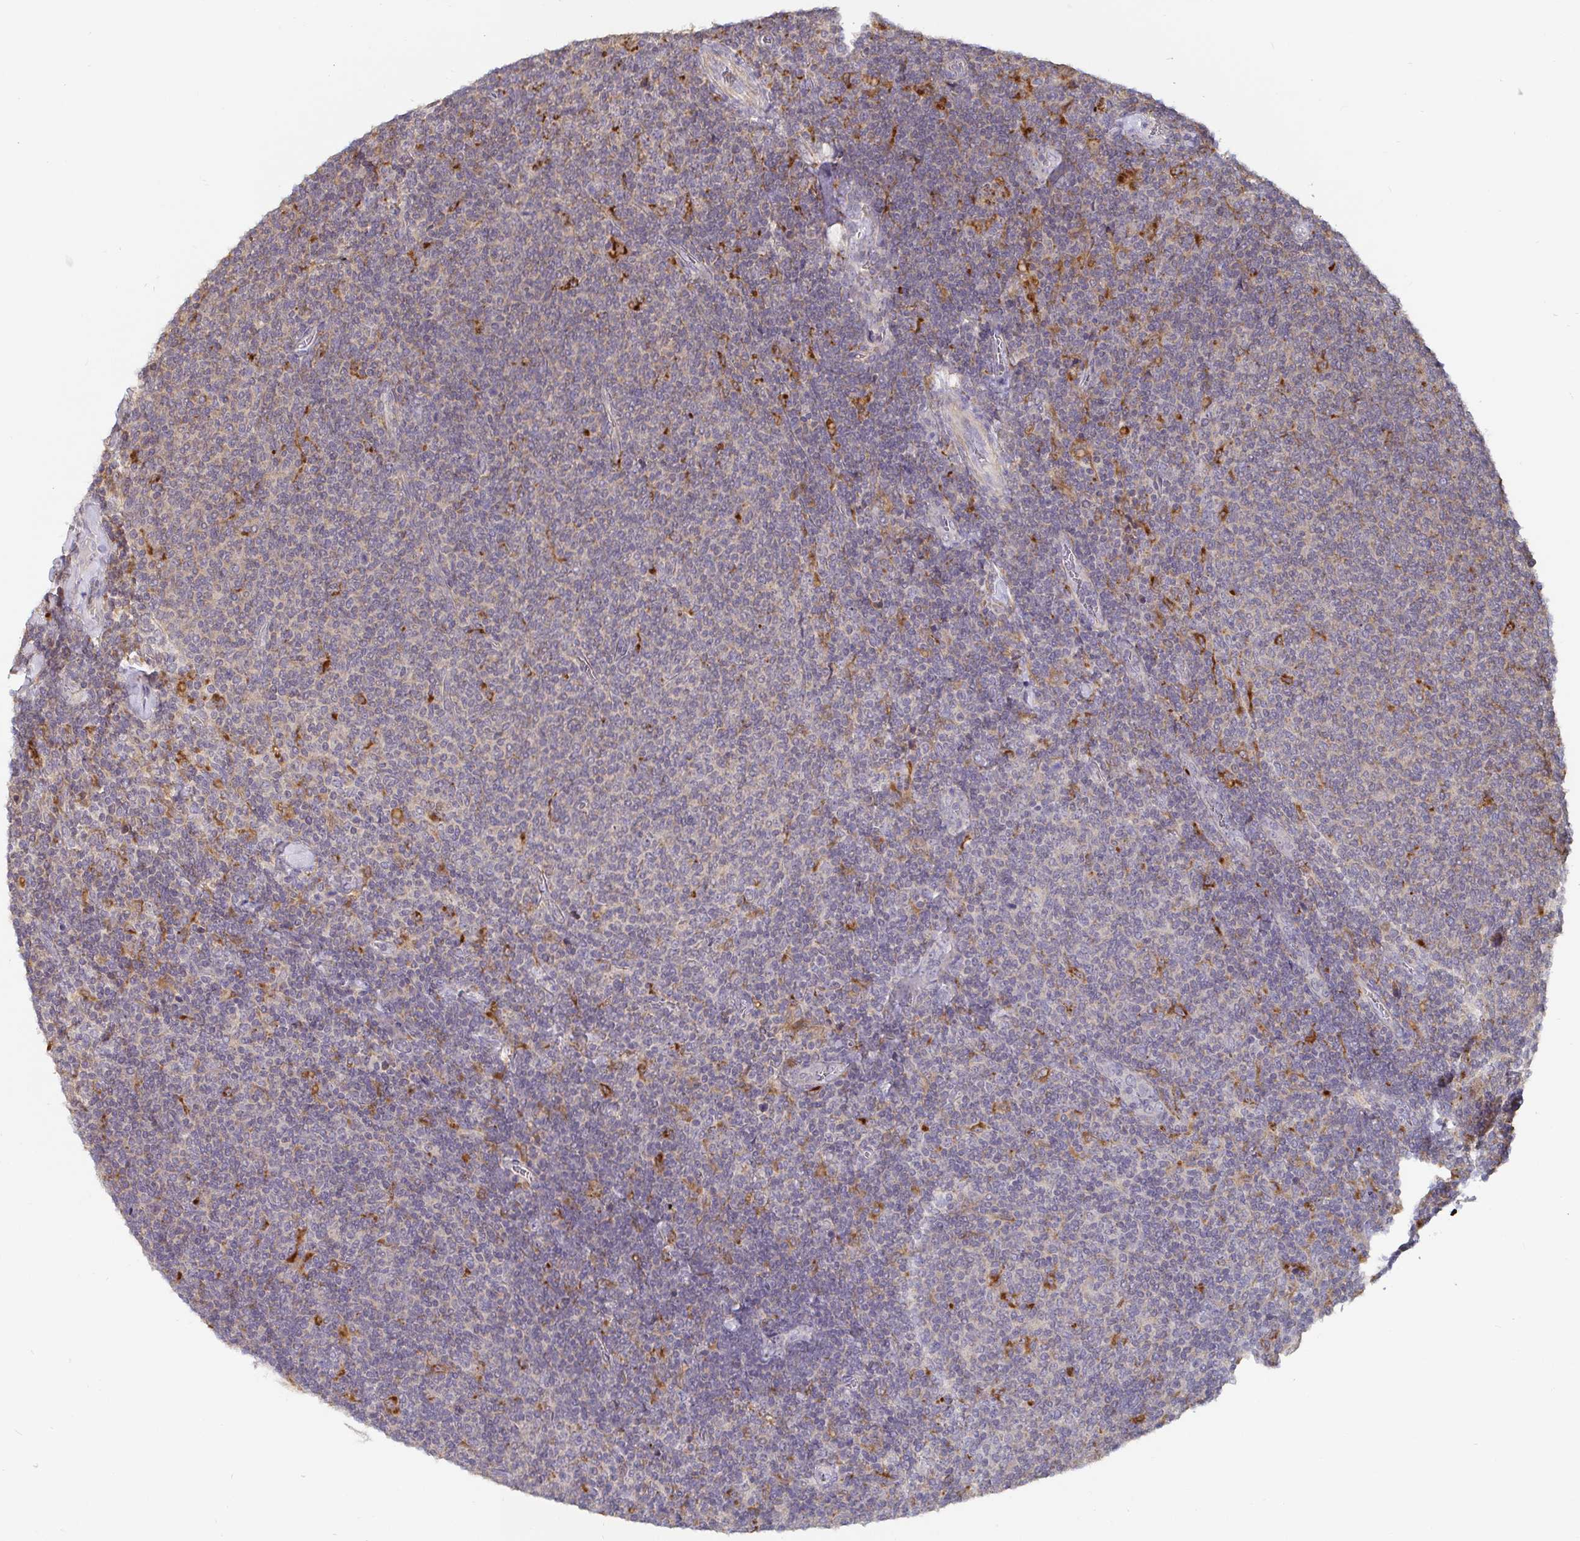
{"staining": {"intensity": "negative", "quantity": "none", "location": "none"}, "tissue": "lymphoma", "cell_type": "Tumor cells", "image_type": "cancer", "snomed": [{"axis": "morphology", "description": "Malignant lymphoma, non-Hodgkin's type, Low grade"}, {"axis": "topography", "description": "Lymph node"}], "caption": "Tumor cells are negative for protein expression in human low-grade malignant lymphoma, non-Hodgkin's type.", "gene": "CDH18", "patient": {"sex": "male", "age": 52}}